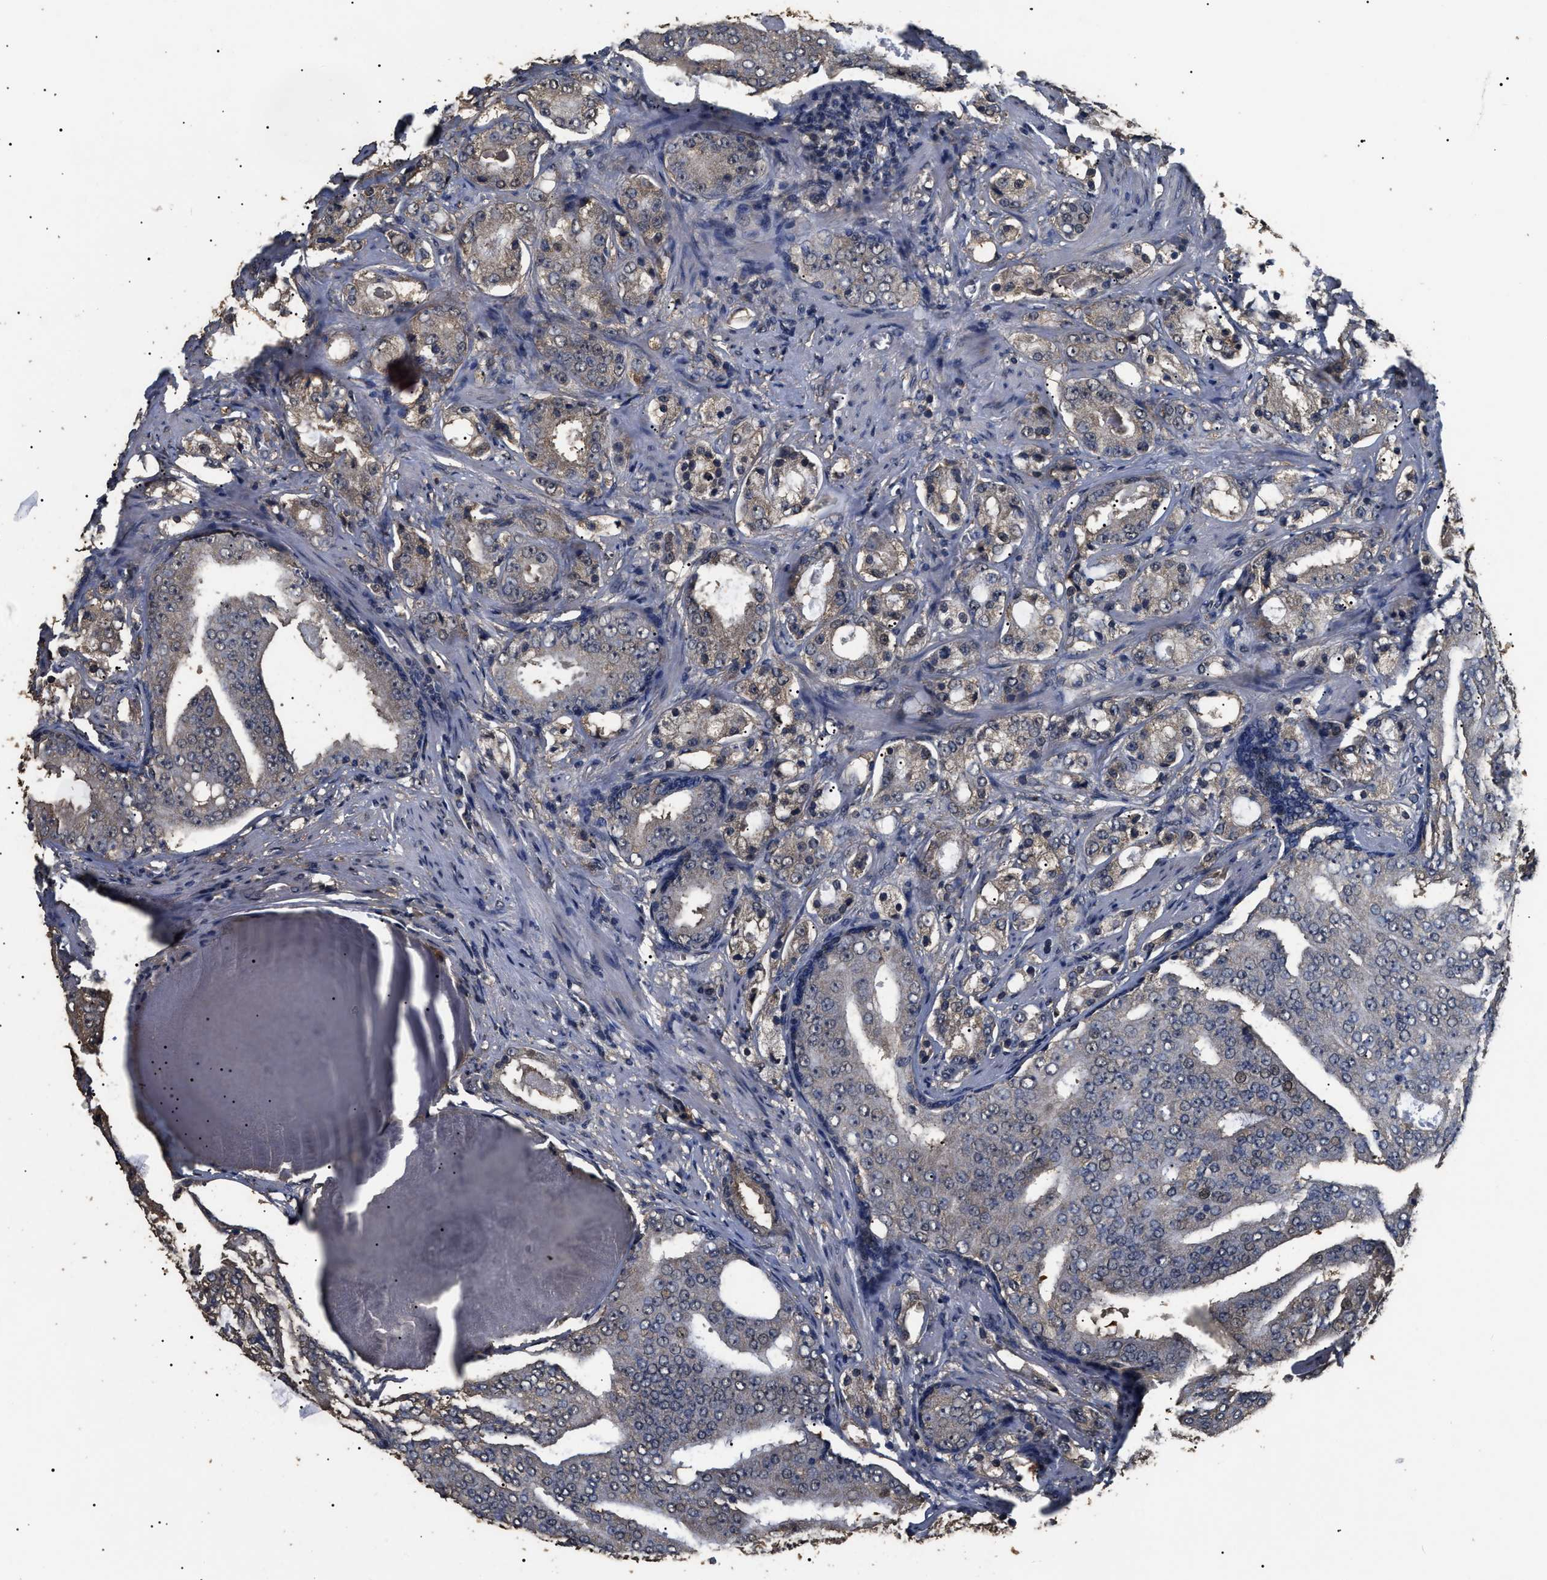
{"staining": {"intensity": "weak", "quantity": "<25%", "location": "cytoplasmic/membranous"}, "tissue": "prostate cancer", "cell_type": "Tumor cells", "image_type": "cancer", "snomed": [{"axis": "morphology", "description": "Adenocarcinoma, High grade"}, {"axis": "topography", "description": "Prostate"}], "caption": "A histopathology image of human adenocarcinoma (high-grade) (prostate) is negative for staining in tumor cells.", "gene": "PSMD8", "patient": {"sex": "male", "age": 68}}